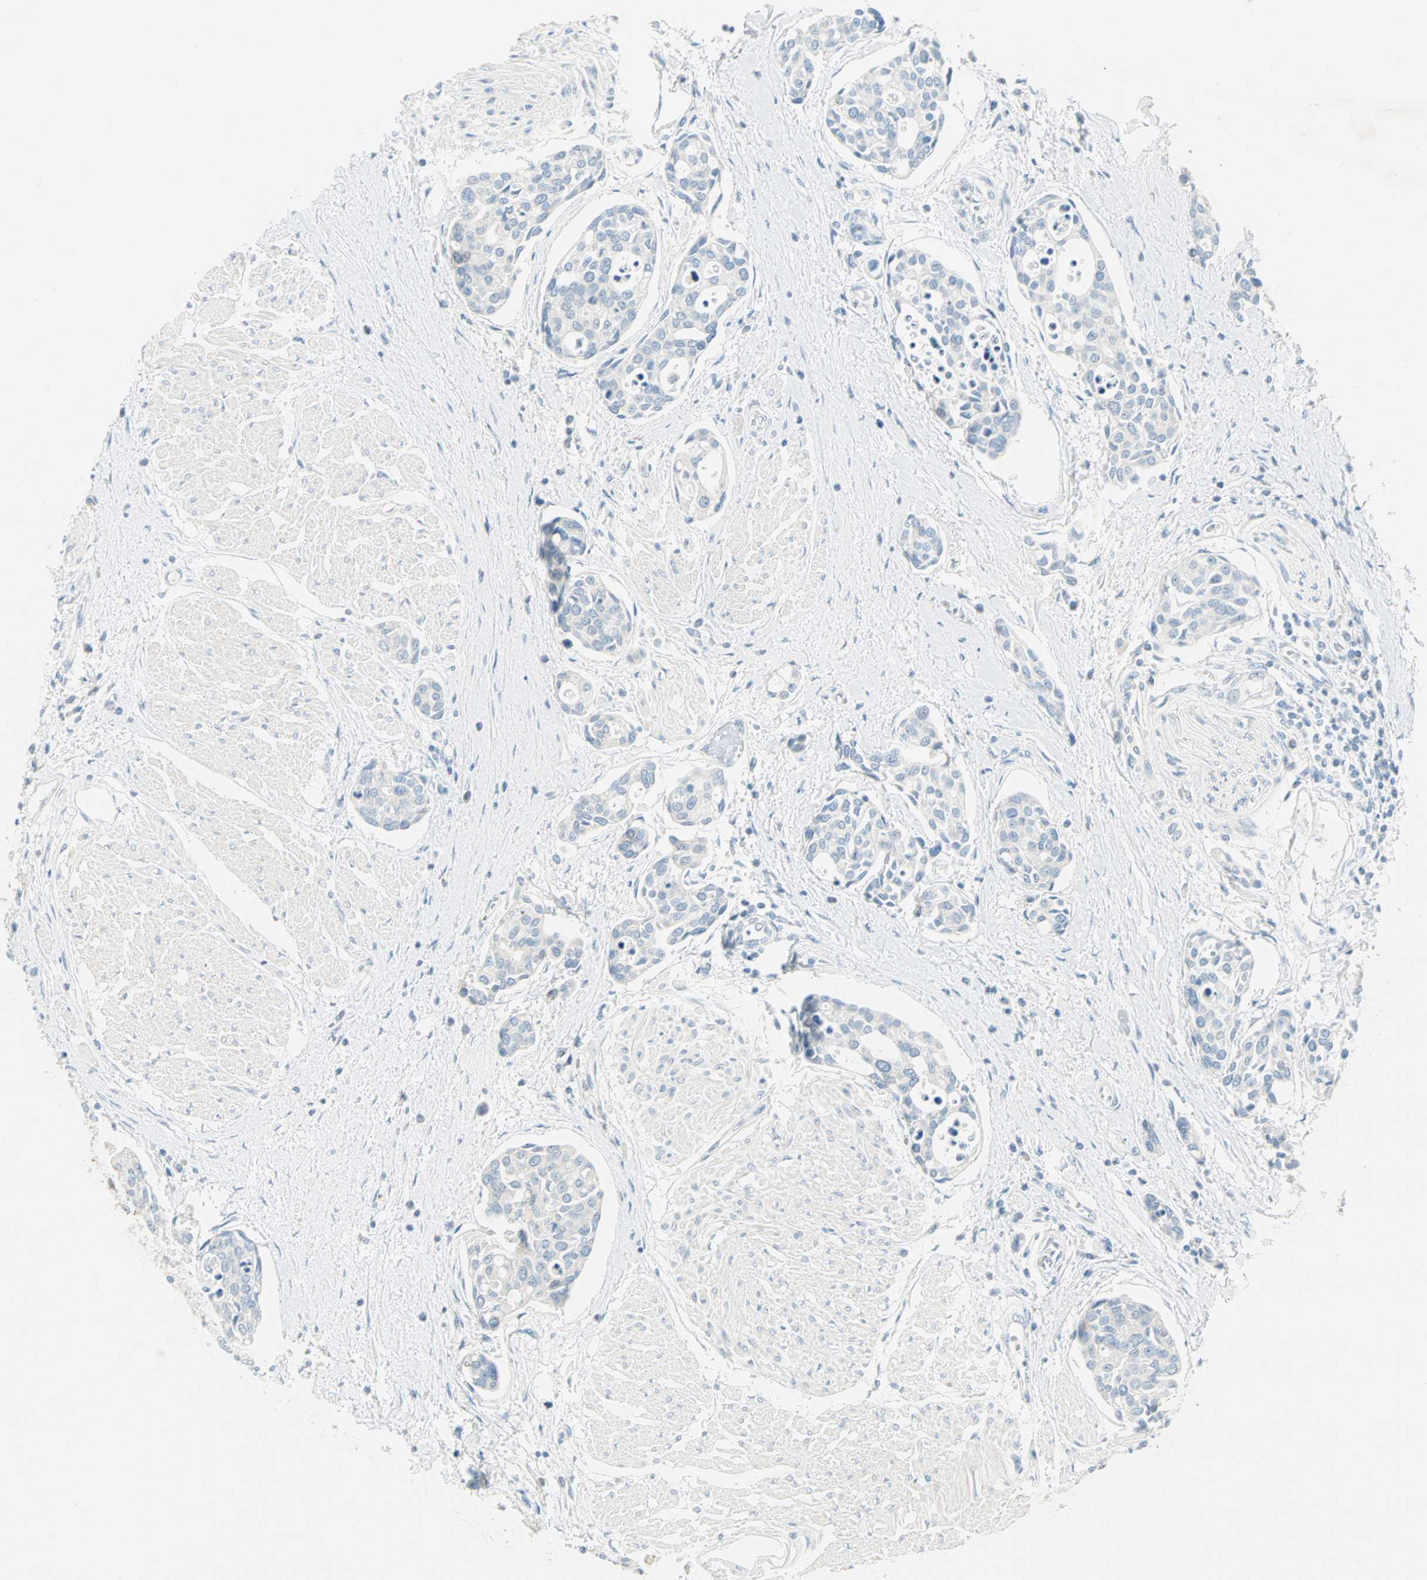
{"staining": {"intensity": "negative", "quantity": "none", "location": "none"}, "tissue": "urothelial cancer", "cell_type": "Tumor cells", "image_type": "cancer", "snomed": [{"axis": "morphology", "description": "Urothelial carcinoma, High grade"}, {"axis": "topography", "description": "Urinary bladder"}], "caption": "The micrograph reveals no significant expression in tumor cells of high-grade urothelial carcinoma. The staining is performed using DAB brown chromogen with nuclei counter-stained in using hematoxylin.", "gene": "SULT1C2", "patient": {"sex": "male", "age": 78}}